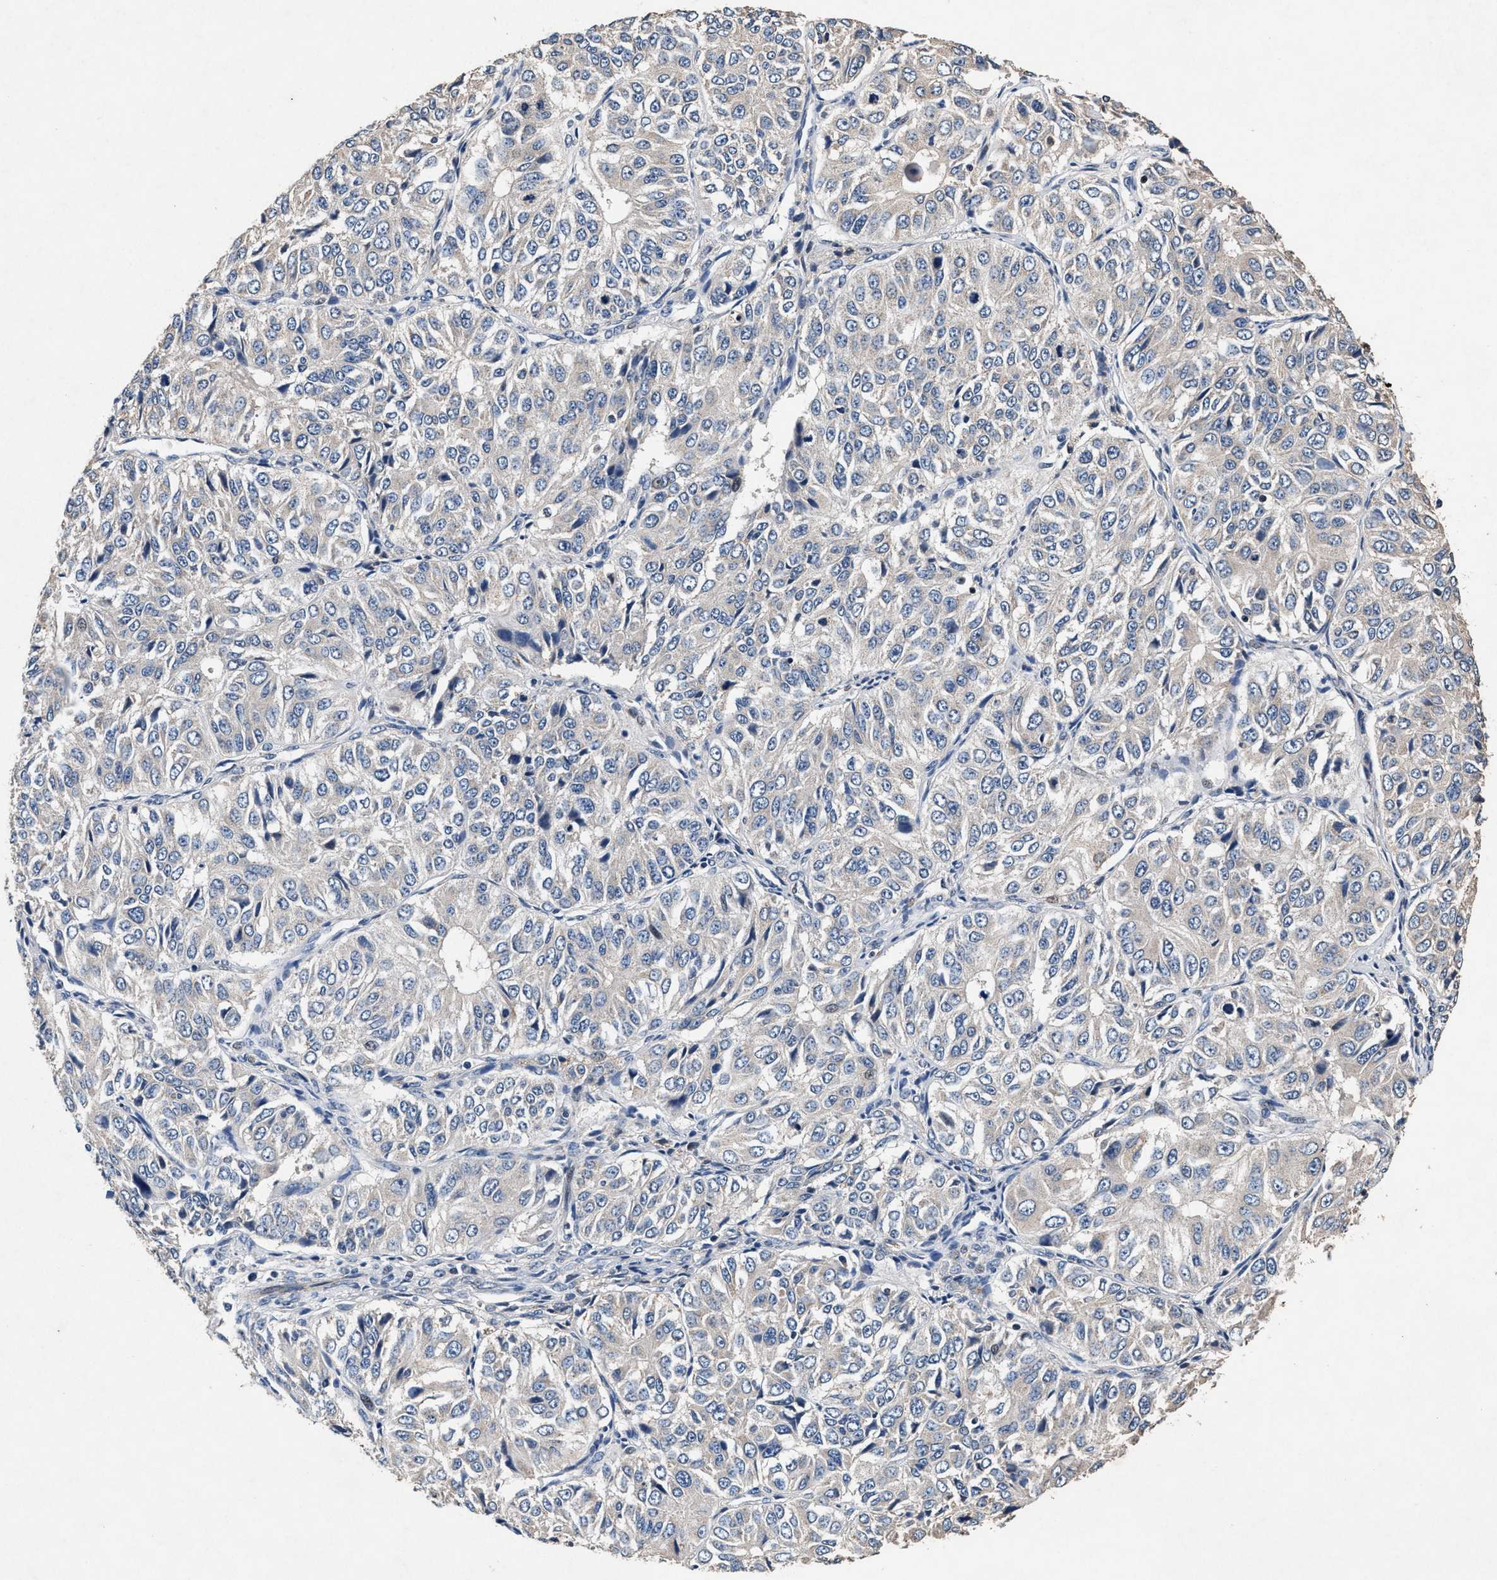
{"staining": {"intensity": "negative", "quantity": "none", "location": "none"}, "tissue": "ovarian cancer", "cell_type": "Tumor cells", "image_type": "cancer", "snomed": [{"axis": "morphology", "description": "Carcinoma, endometroid"}, {"axis": "topography", "description": "Ovary"}], "caption": "A micrograph of human ovarian endometroid carcinoma is negative for staining in tumor cells.", "gene": "PKD2L1", "patient": {"sex": "female", "age": 51}}